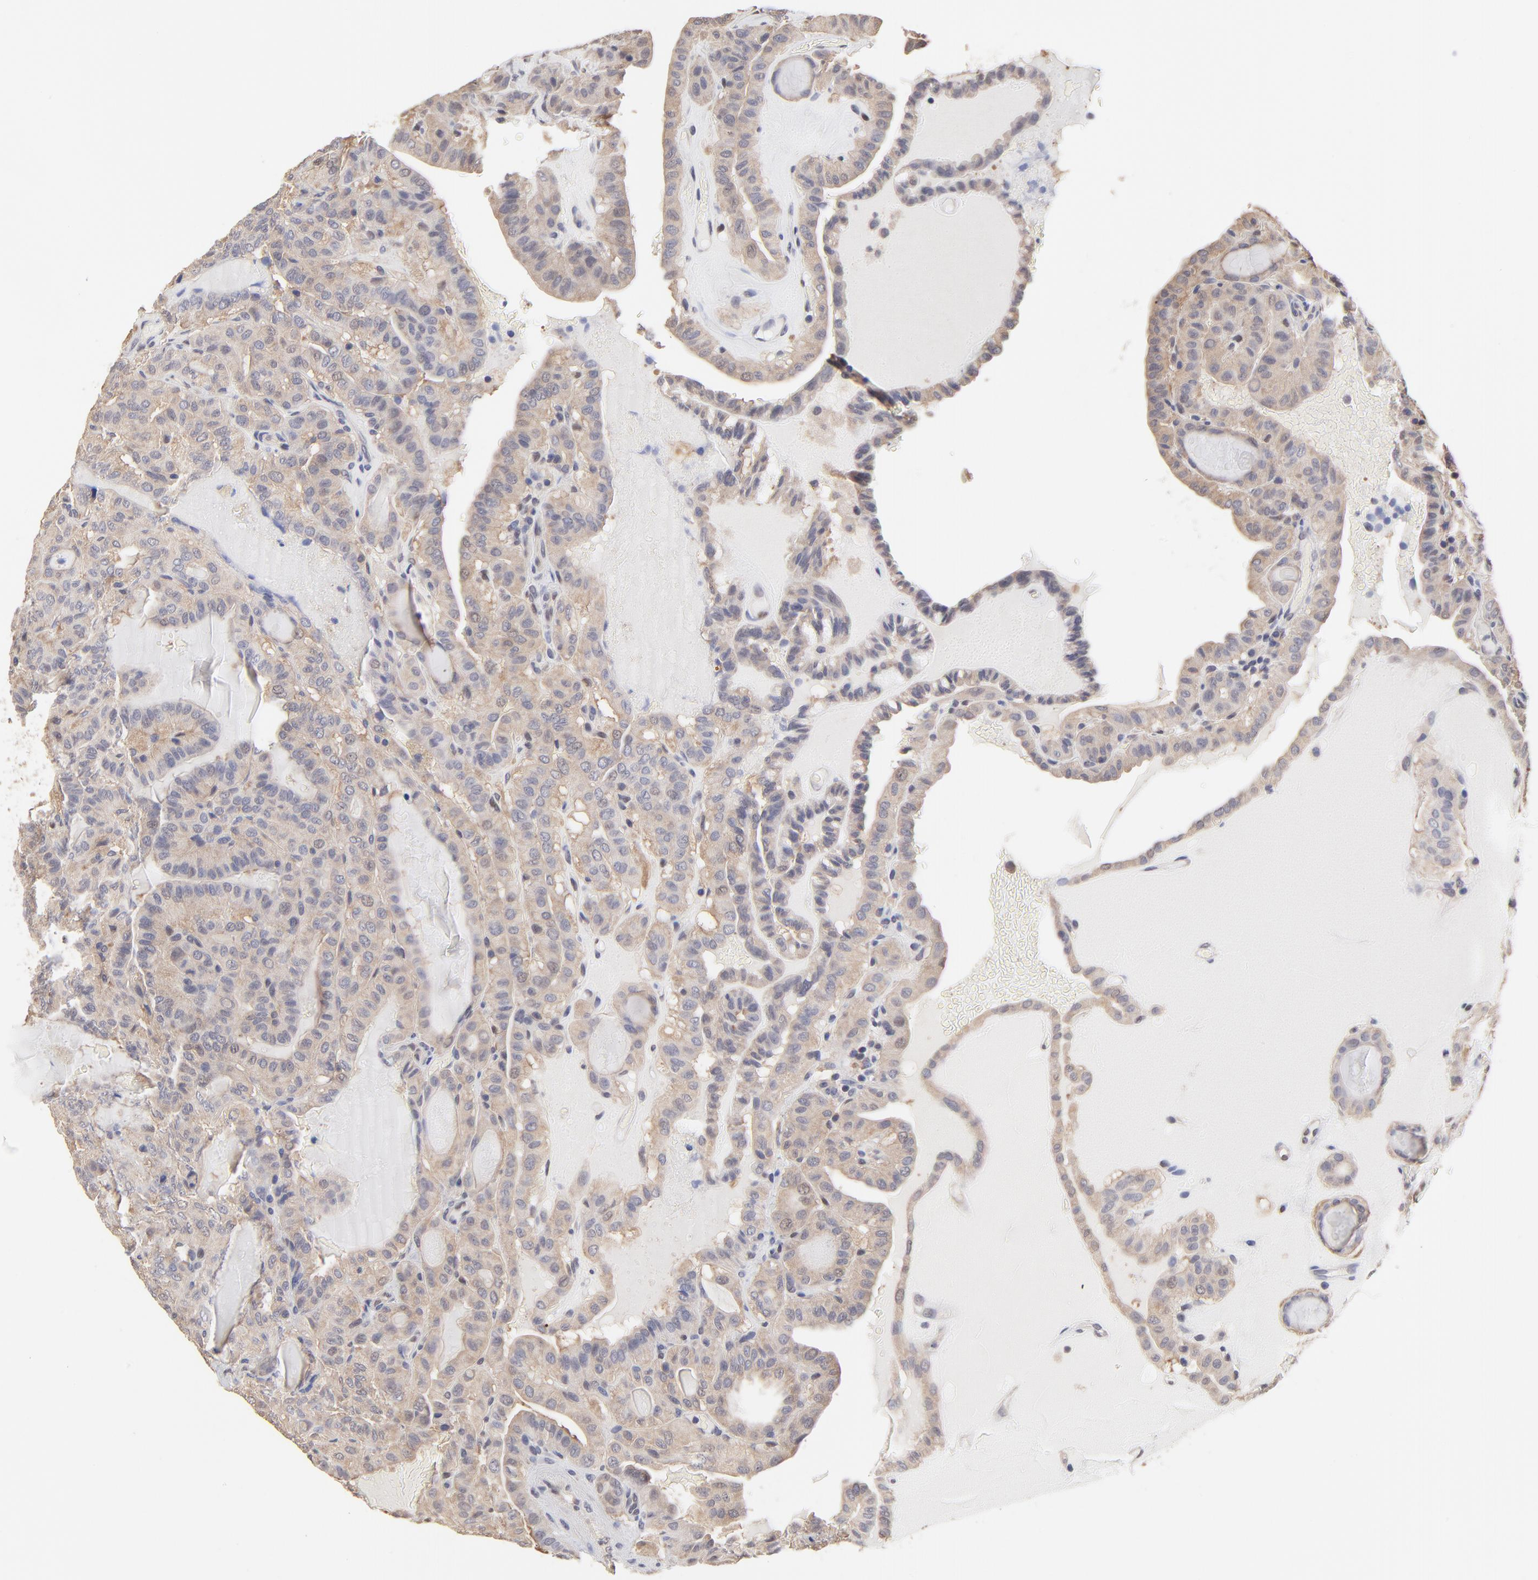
{"staining": {"intensity": "weak", "quantity": "25%-75%", "location": "cytoplasmic/membranous"}, "tissue": "thyroid cancer", "cell_type": "Tumor cells", "image_type": "cancer", "snomed": [{"axis": "morphology", "description": "Papillary adenocarcinoma, NOS"}, {"axis": "topography", "description": "Thyroid gland"}], "caption": "This photomicrograph shows immunohistochemistry staining of thyroid cancer (papillary adenocarcinoma), with low weak cytoplasmic/membranous positivity in approximately 25%-75% of tumor cells.", "gene": "CCT2", "patient": {"sex": "male", "age": 77}}